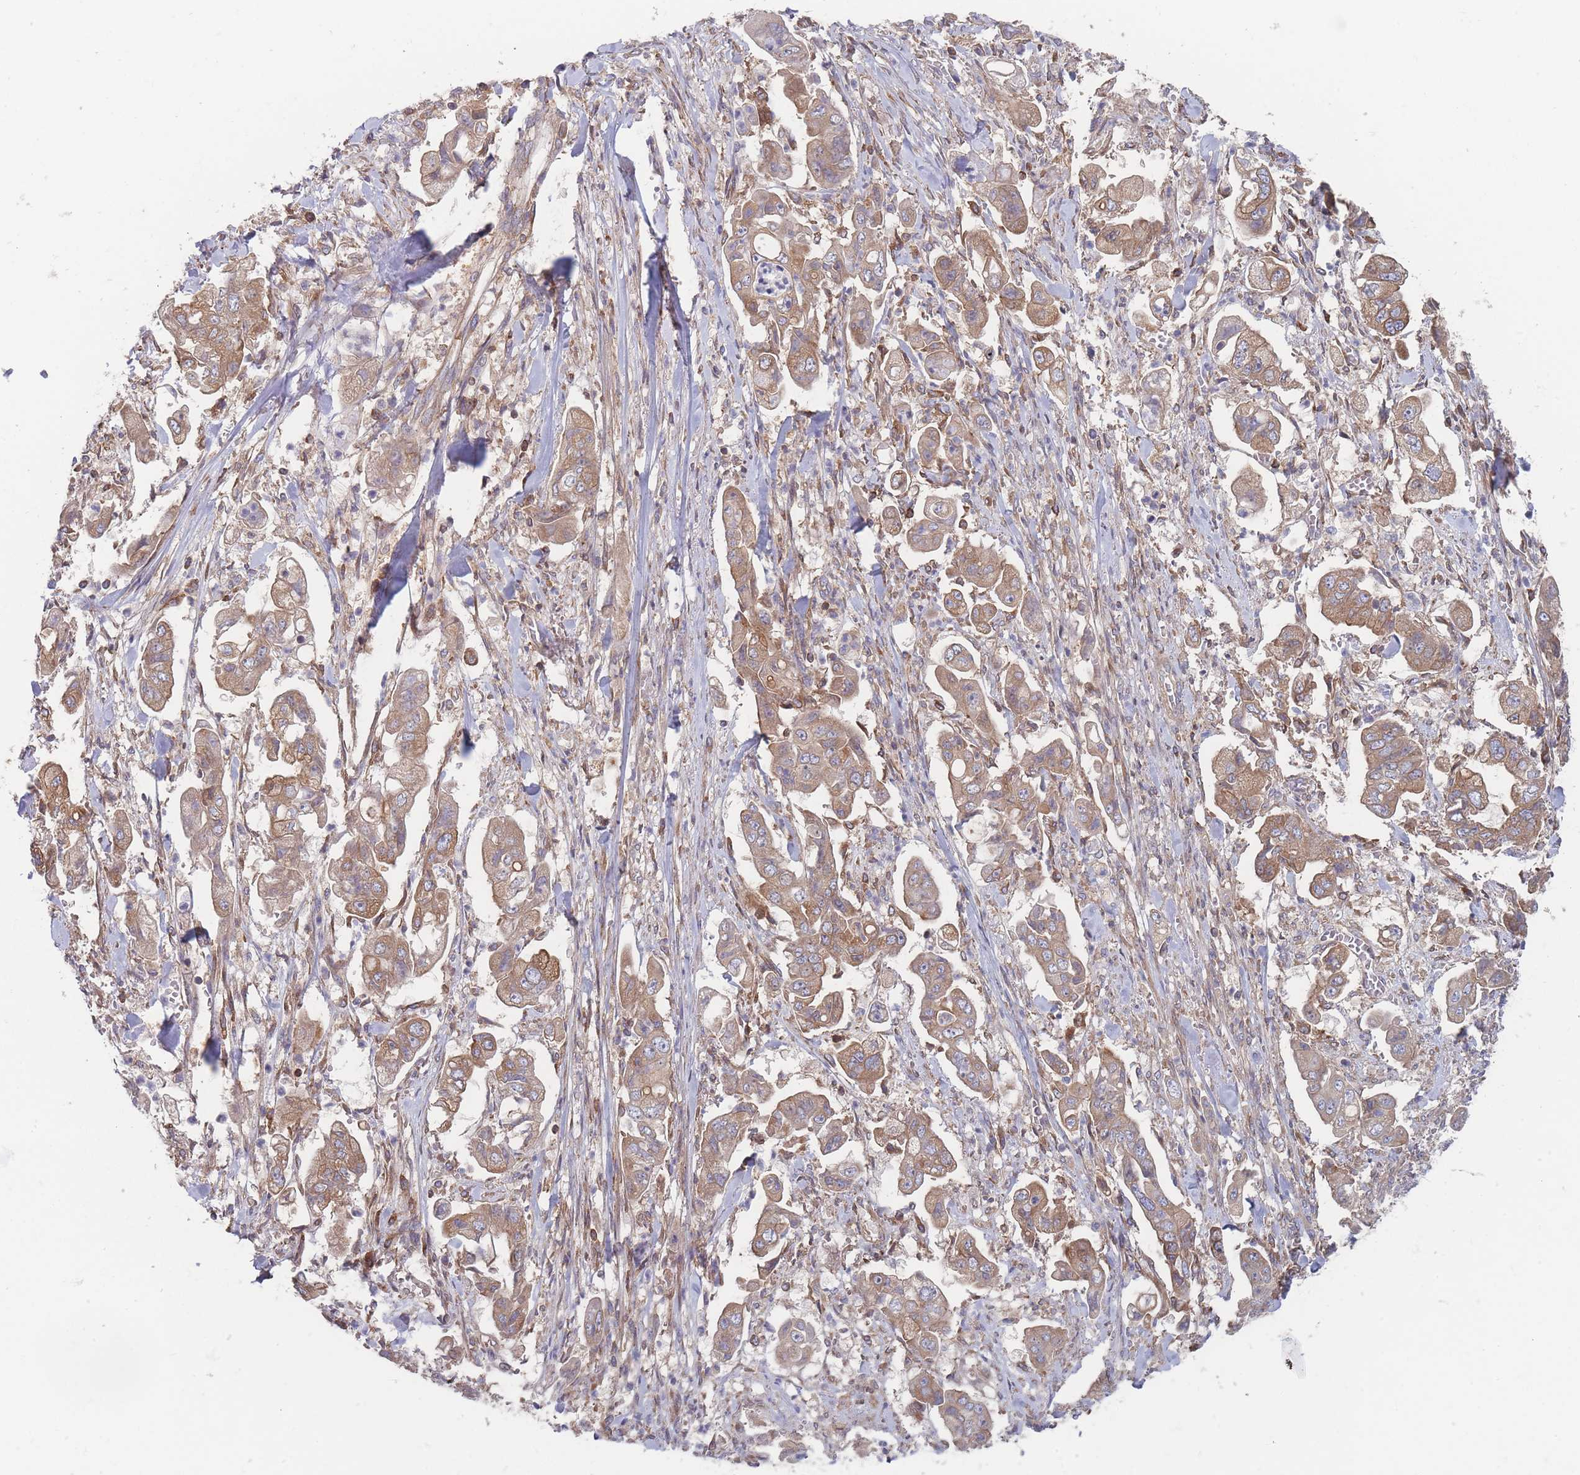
{"staining": {"intensity": "moderate", "quantity": ">75%", "location": "cytoplasmic/membranous"}, "tissue": "stomach cancer", "cell_type": "Tumor cells", "image_type": "cancer", "snomed": [{"axis": "morphology", "description": "Adenocarcinoma, NOS"}, {"axis": "topography", "description": "Stomach"}], "caption": "A micrograph showing moderate cytoplasmic/membranous staining in approximately >75% of tumor cells in stomach adenocarcinoma, as visualized by brown immunohistochemical staining.", "gene": "KDSR", "patient": {"sex": "male", "age": 62}}